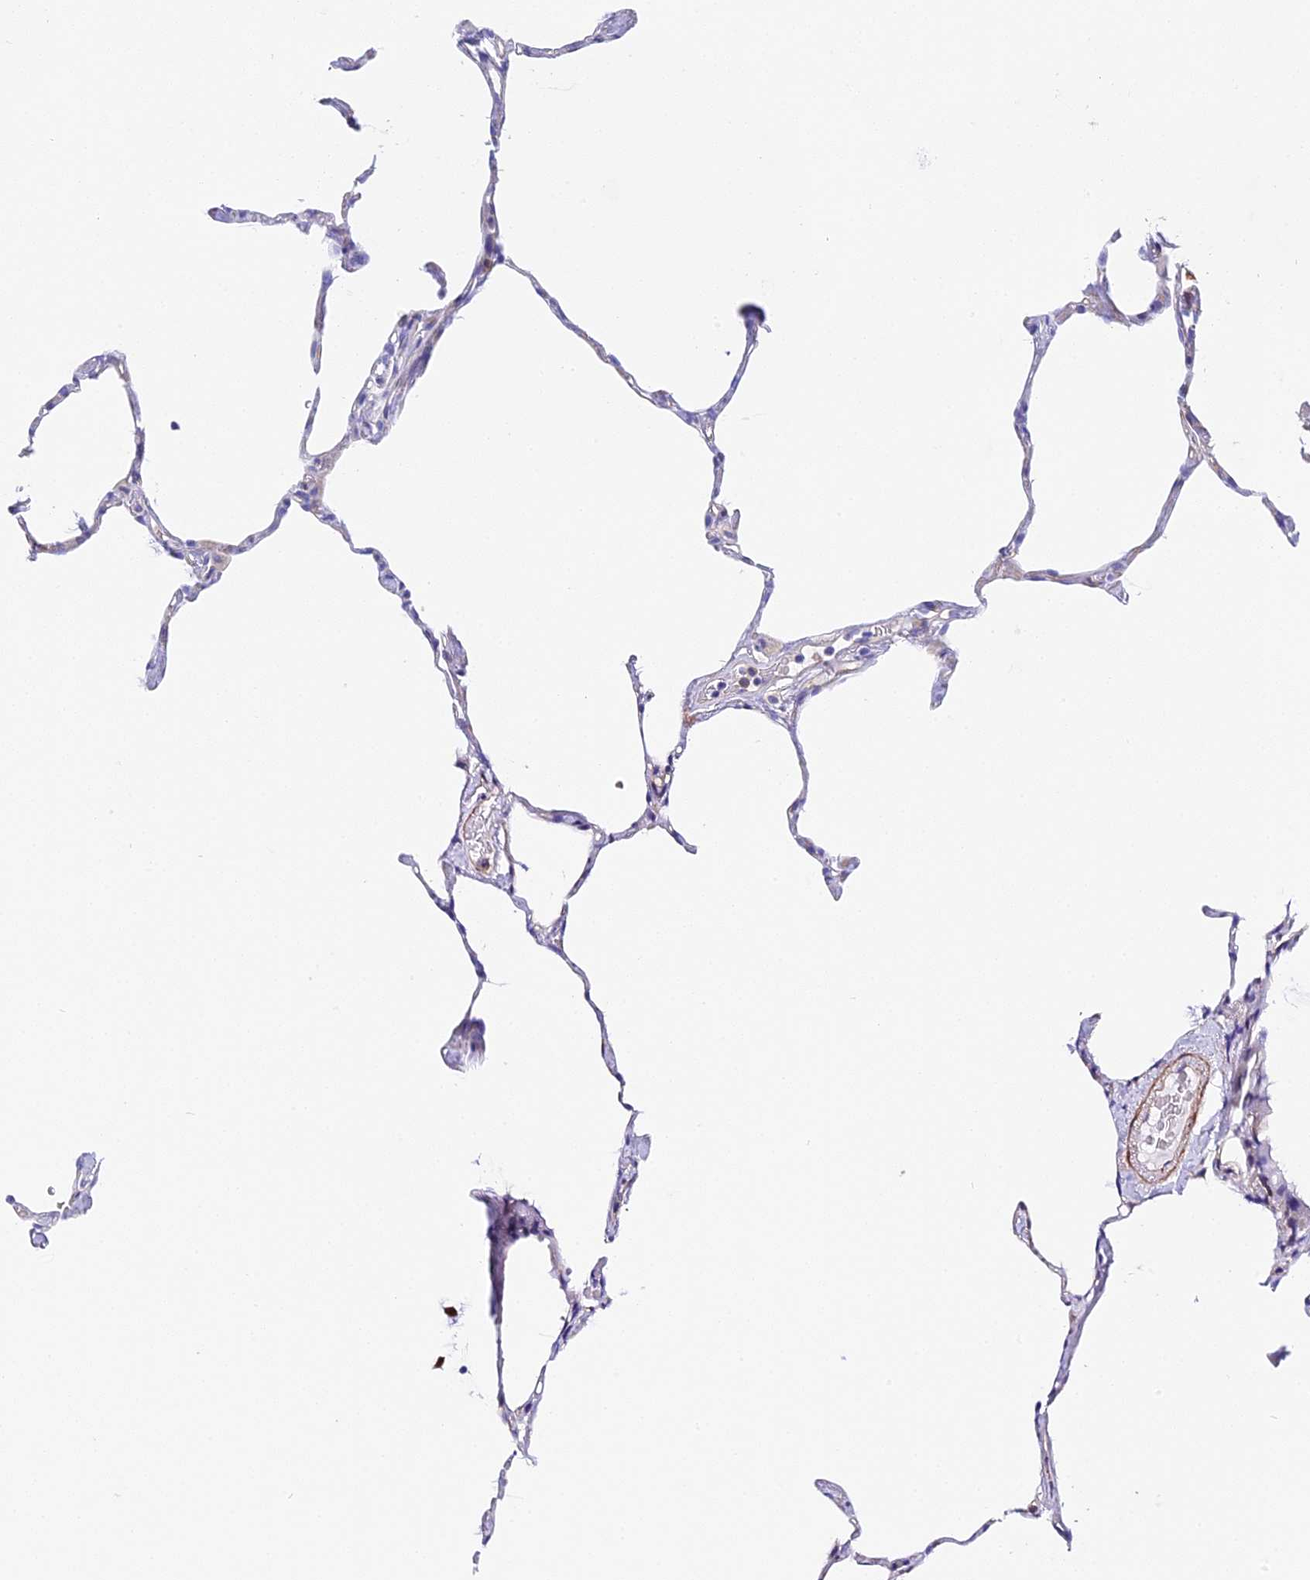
{"staining": {"intensity": "negative", "quantity": "none", "location": "none"}, "tissue": "lung", "cell_type": "Alveolar cells", "image_type": "normal", "snomed": [{"axis": "morphology", "description": "Normal tissue, NOS"}, {"axis": "topography", "description": "Lung"}], "caption": "Histopathology image shows no significant protein positivity in alveolar cells of normal lung.", "gene": "HOMER3", "patient": {"sex": "male", "age": 65}}